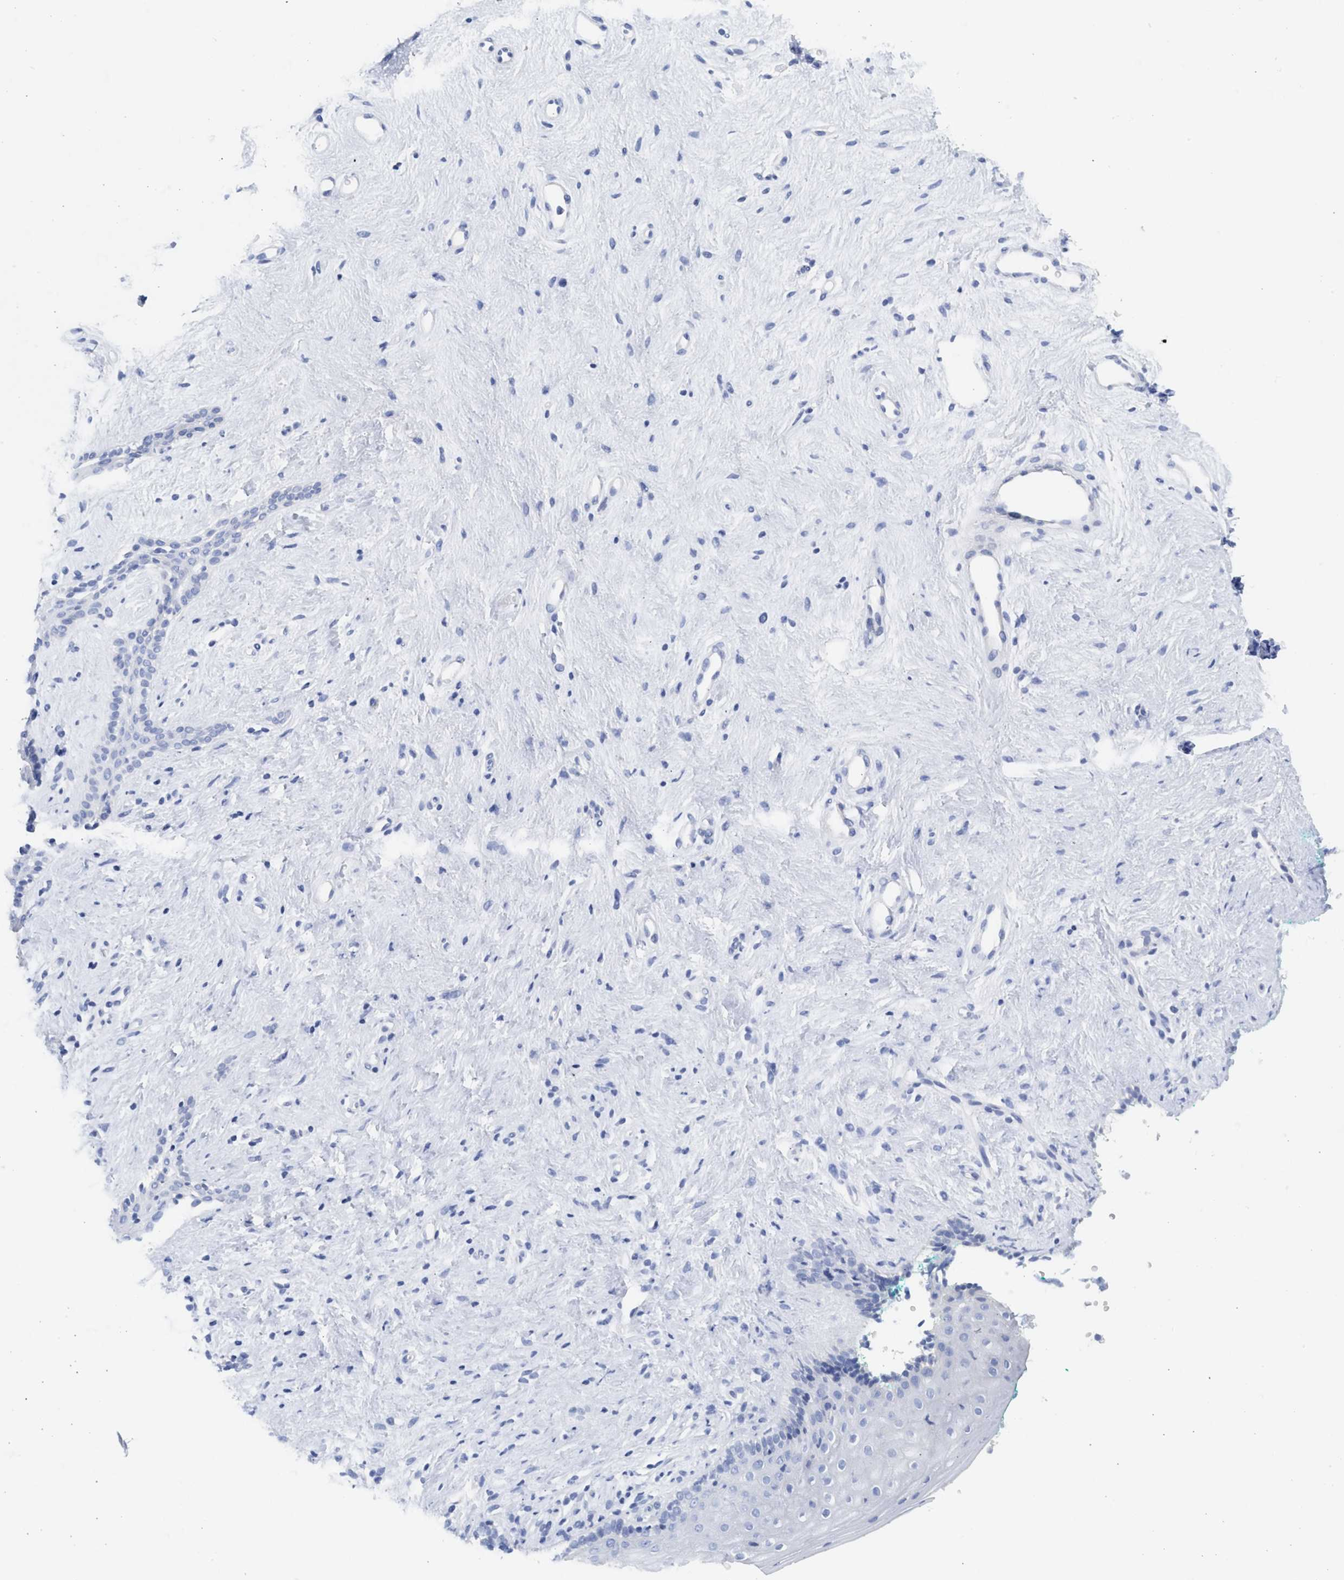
{"staining": {"intensity": "negative", "quantity": "none", "location": "none"}, "tissue": "vagina", "cell_type": "Squamous epithelial cells", "image_type": "normal", "snomed": [{"axis": "morphology", "description": "Normal tissue, NOS"}, {"axis": "topography", "description": "Vagina"}], "caption": "IHC micrograph of normal vagina: human vagina stained with DAB demonstrates no significant protein positivity in squamous epithelial cells.", "gene": "SPATA3", "patient": {"sex": "female", "age": 44}}